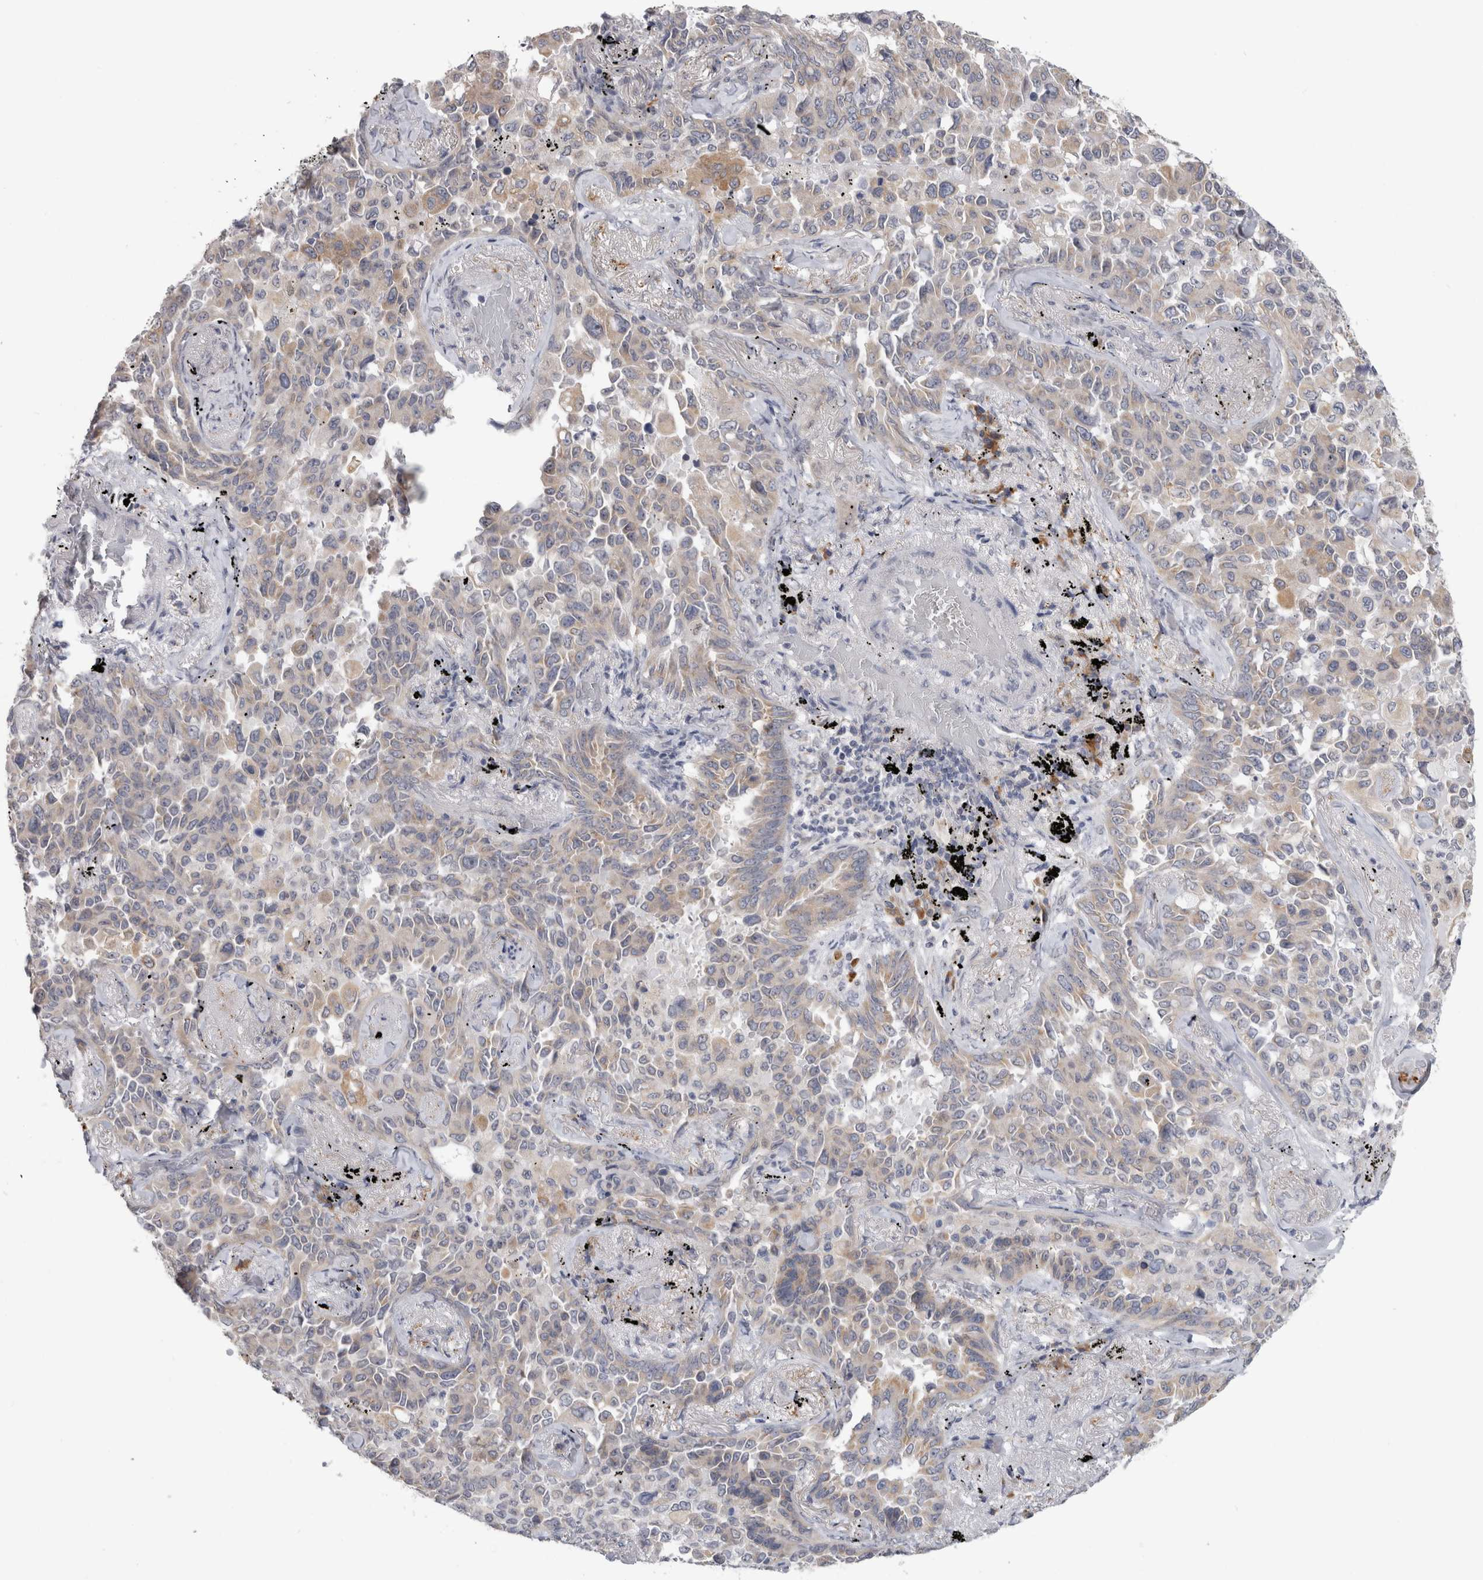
{"staining": {"intensity": "weak", "quantity": "<25%", "location": "cytoplasmic/membranous"}, "tissue": "lung cancer", "cell_type": "Tumor cells", "image_type": "cancer", "snomed": [{"axis": "morphology", "description": "Adenocarcinoma, NOS"}, {"axis": "topography", "description": "Lung"}], "caption": "Tumor cells are negative for brown protein staining in lung adenocarcinoma.", "gene": "TMEM242", "patient": {"sex": "female", "age": 67}}